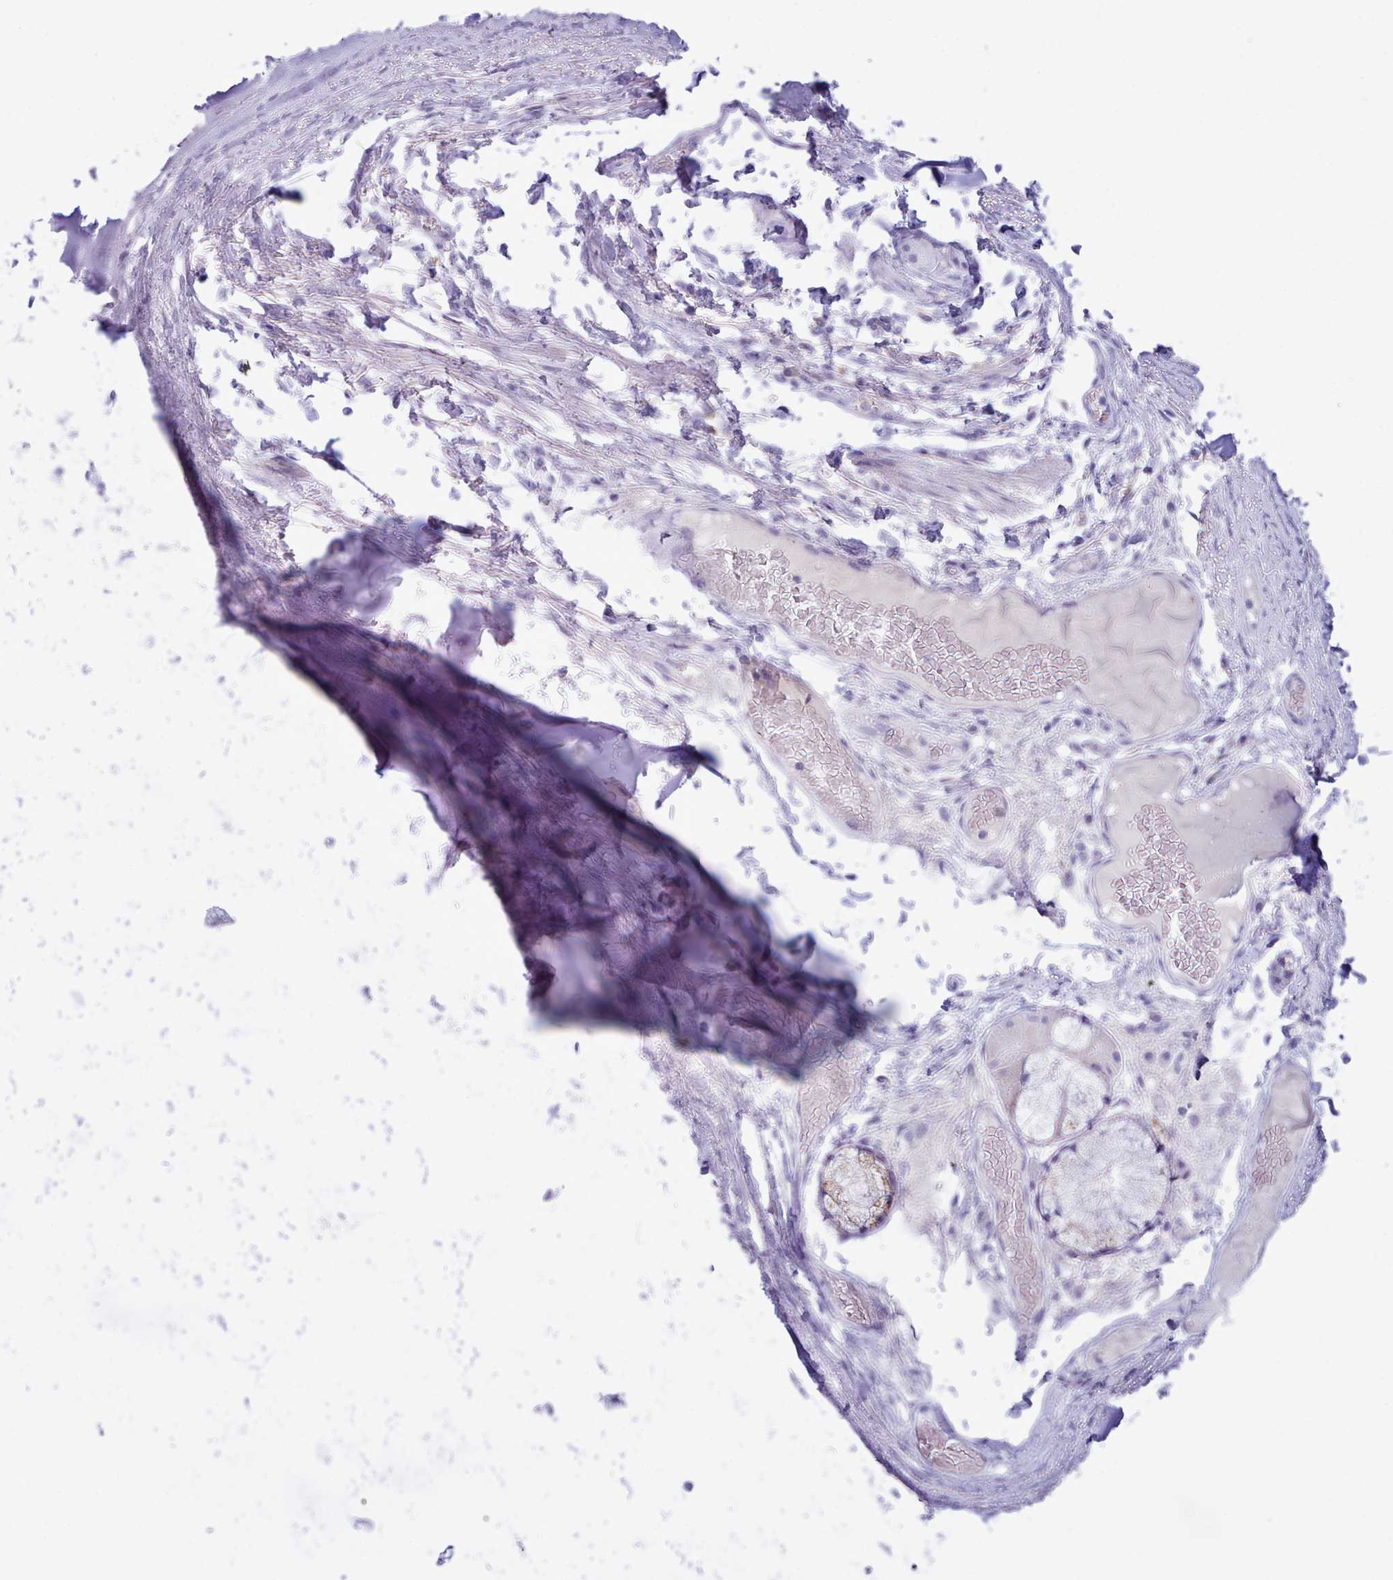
{"staining": {"intensity": "negative", "quantity": "none", "location": "none"}, "tissue": "soft tissue", "cell_type": "Fibroblasts", "image_type": "normal", "snomed": [{"axis": "morphology", "description": "Normal tissue, NOS"}, {"axis": "topography", "description": "Cartilage tissue"}, {"axis": "topography", "description": "Bronchus"}], "caption": "Image shows no significant protein expression in fibroblasts of benign soft tissue.", "gene": "NKX1", "patient": {"sex": "male", "age": 56}}